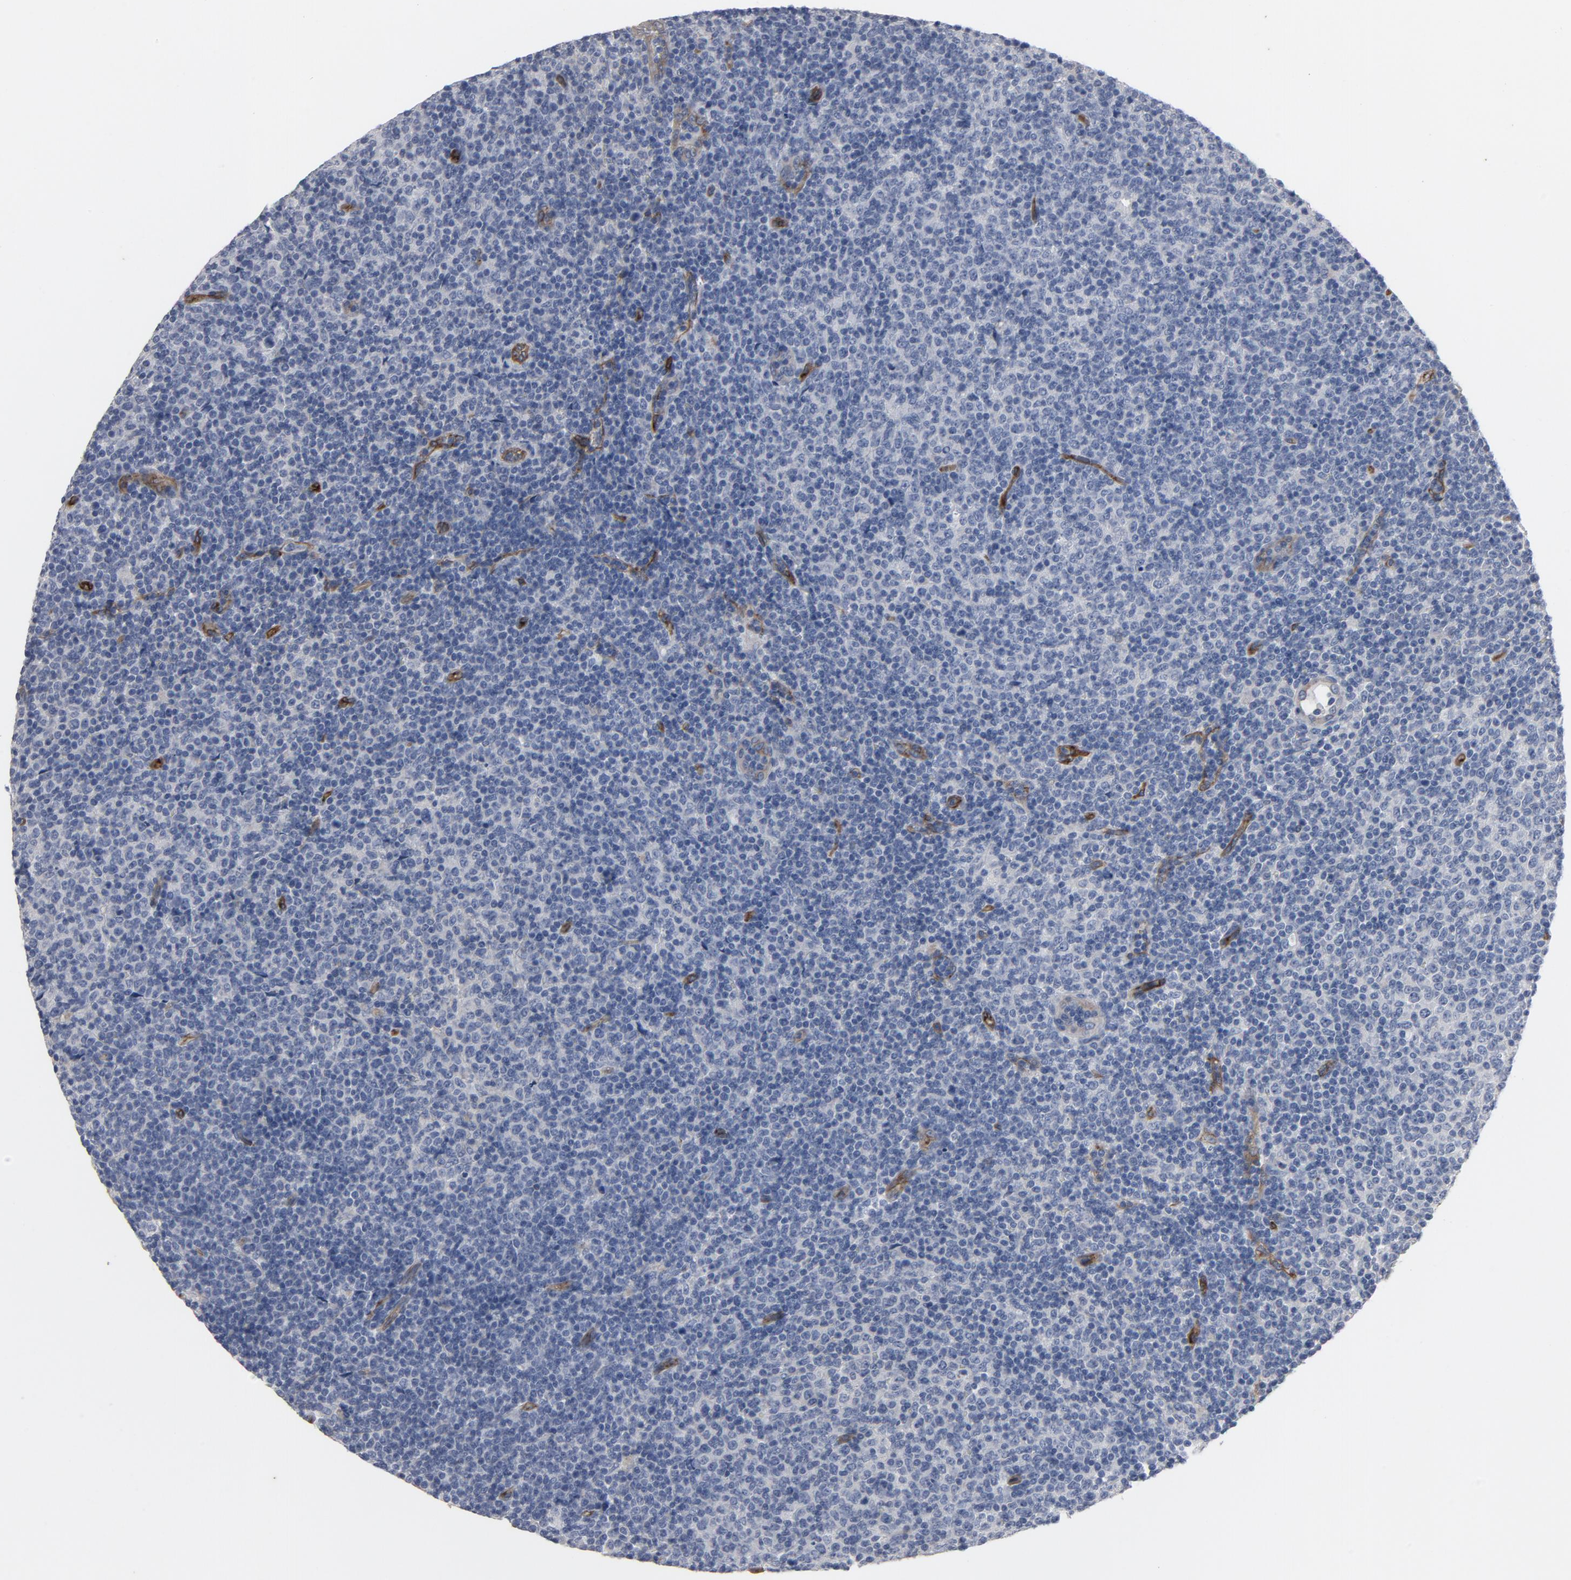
{"staining": {"intensity": "negative", "quantity": "none", "location": "none"}, "tissue": "lymphoma", "cell_type": "Tumor cells", "image_type": "cancer", "snomed": [{"axis": "morphology", "description": "Malignant lymphoma, non-Hodgkin's type, Low grade"}, {"axis": "topography", "description": "Lymph node"}], "caption": "DAB (3,3'-diaminobenzidine) immunohistochemical staining of malignant lymphoma, non-Hodgkin's type (low-grade) displays no significant positivity in tumor cells. Brightfield microscopy of IHC stained with DAB (3,3'-diaminobenzidine) (brown) and hematoxylin (blue), captured at high magnification.", "gene": "KDR", "patient": {"sex": "male", "age": 70}}